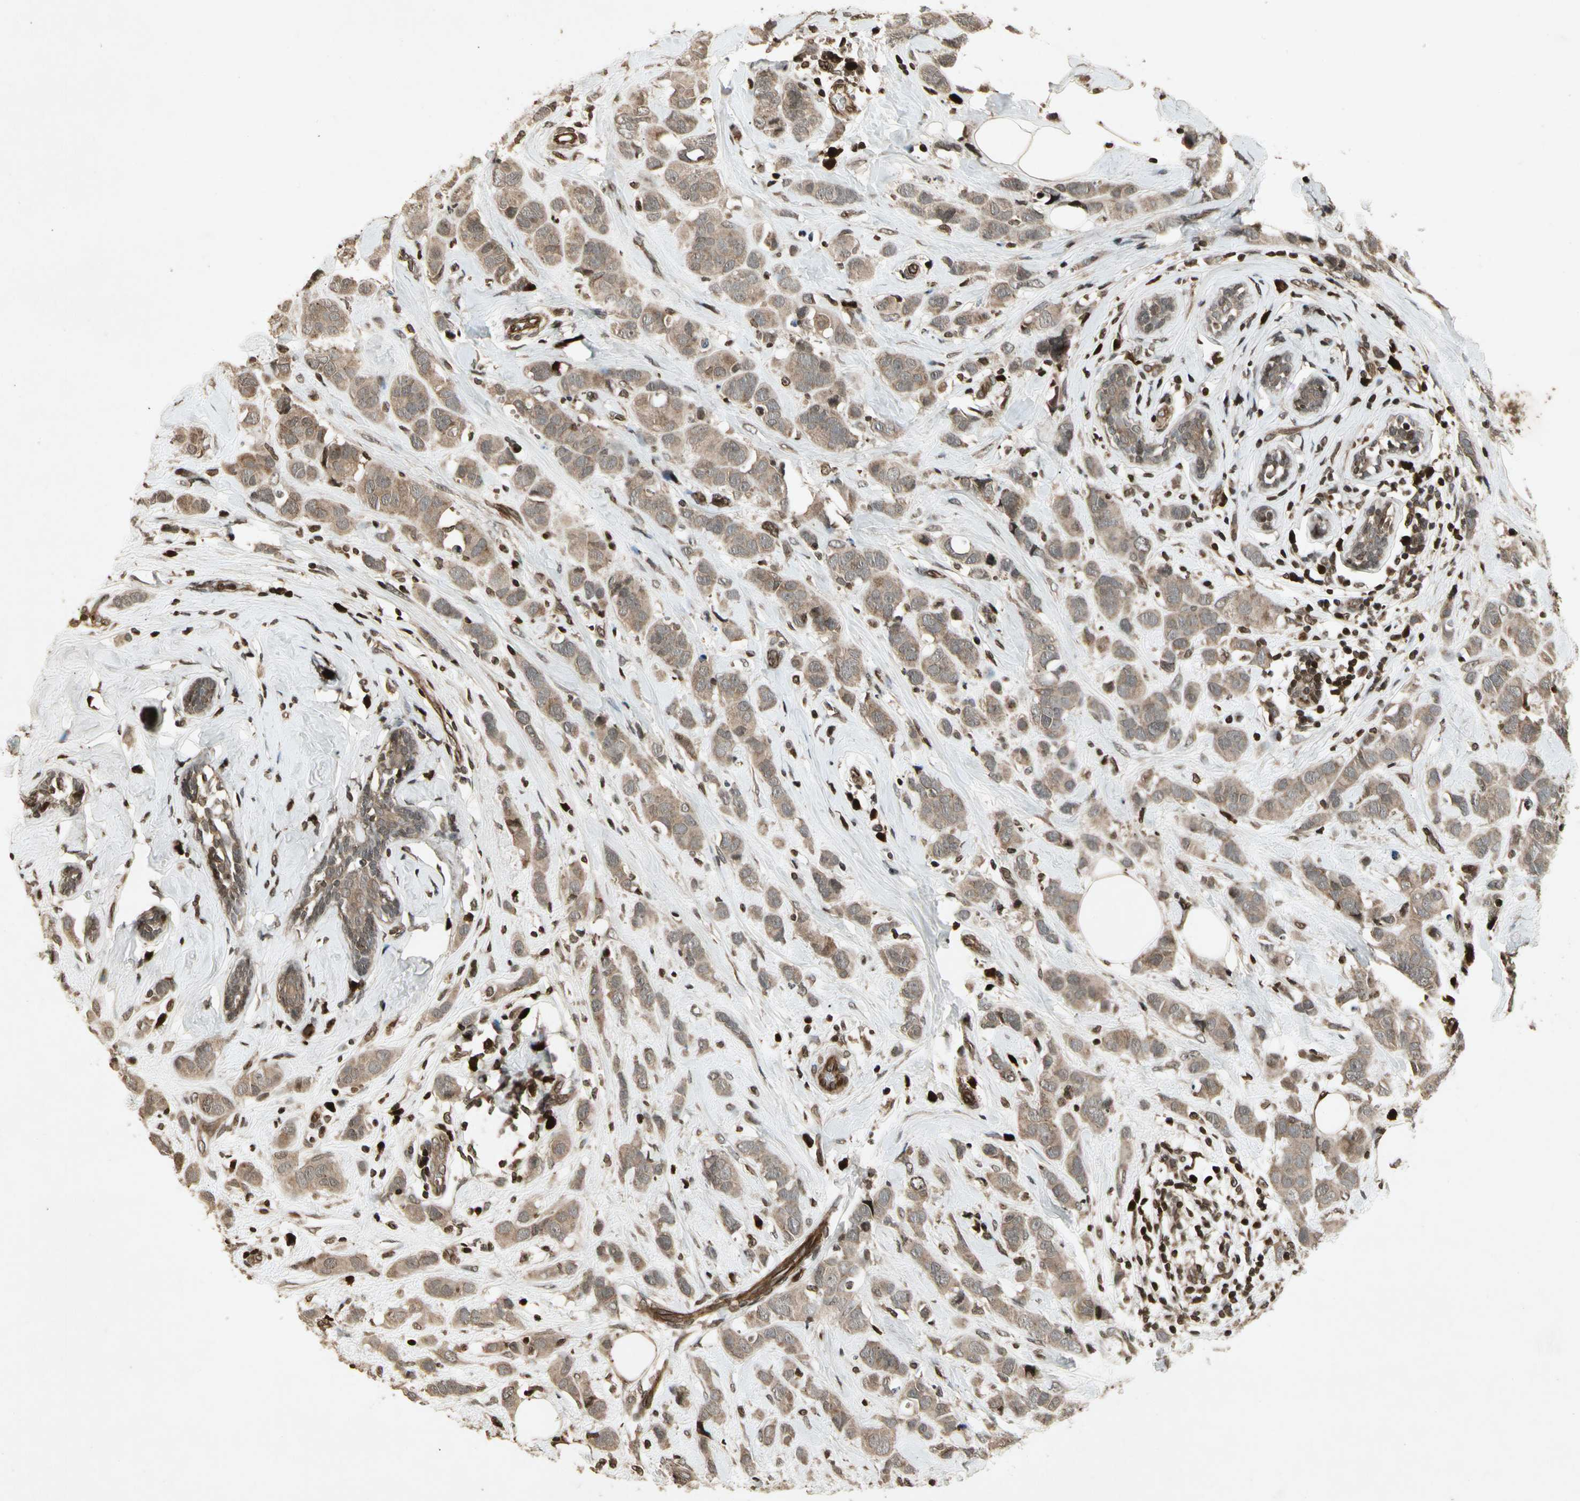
{"staining": {"intensity": "moderate", "quantity": ">75%", "location": "cytoplasmic/membranous"}, "tissue": "breast cancer", "cell_type": "Tumor cells", "image_type": "cancer", "snomed": [{"axis": "morphology", "description": "Normal tissue, NOS"}, {"axis": "morphology", "description": "Duct carcinoma"}, {"axis": "topography", "description": "Breast"}], "caption": "The image displays staining of breast cancer (intraductal carcinoma), revealing moderate cytoplasmic/membranous protein positivity (brown color) within tumor cells.", "gene": "GLRX", "patient": {"sex": "female", "age": 50}}